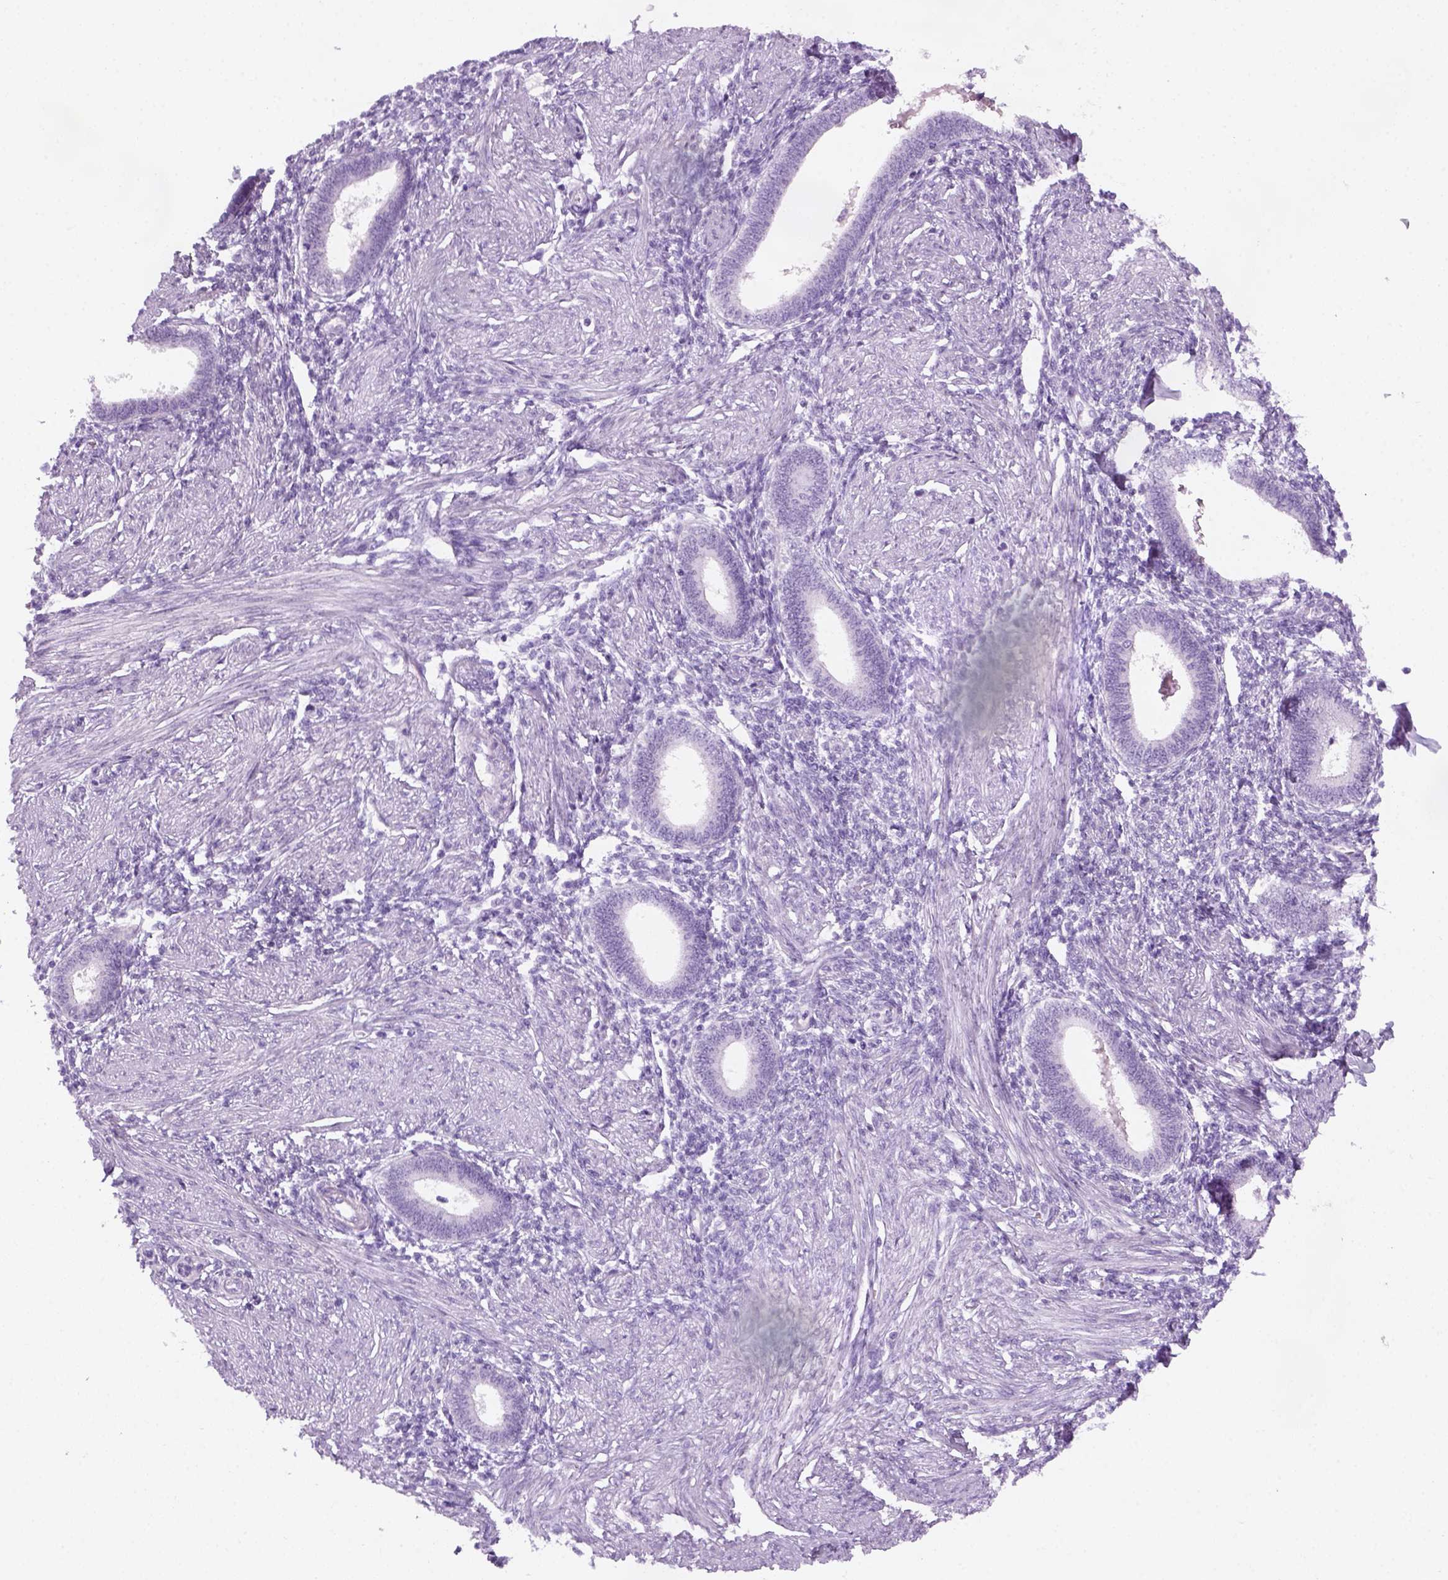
{"staining": {"intensity": "negative", "quantity": "none", "location": "none"}, "tissue": "endometrium", "cell_type": "Cells in endometrial stroma", "image_type": "normal", "snomed": [{"axis": "morphology", "description": "Normal tissue, NOS"}, {"axis": "topography", "description": "Endometrium"}], "caption": "Immunohistochemistry (IHC) image of normal human endometrium stained for a protein (brown), which shows no positivity in cells in endometrial stroma. (Brightfield microscopy of DAB (3,3'-diaminobenzidine) immunohistochemistry (IHC) at high magnification).", "gene": "KRTAP11", "patient": {"sex": "female", "age": 42}}